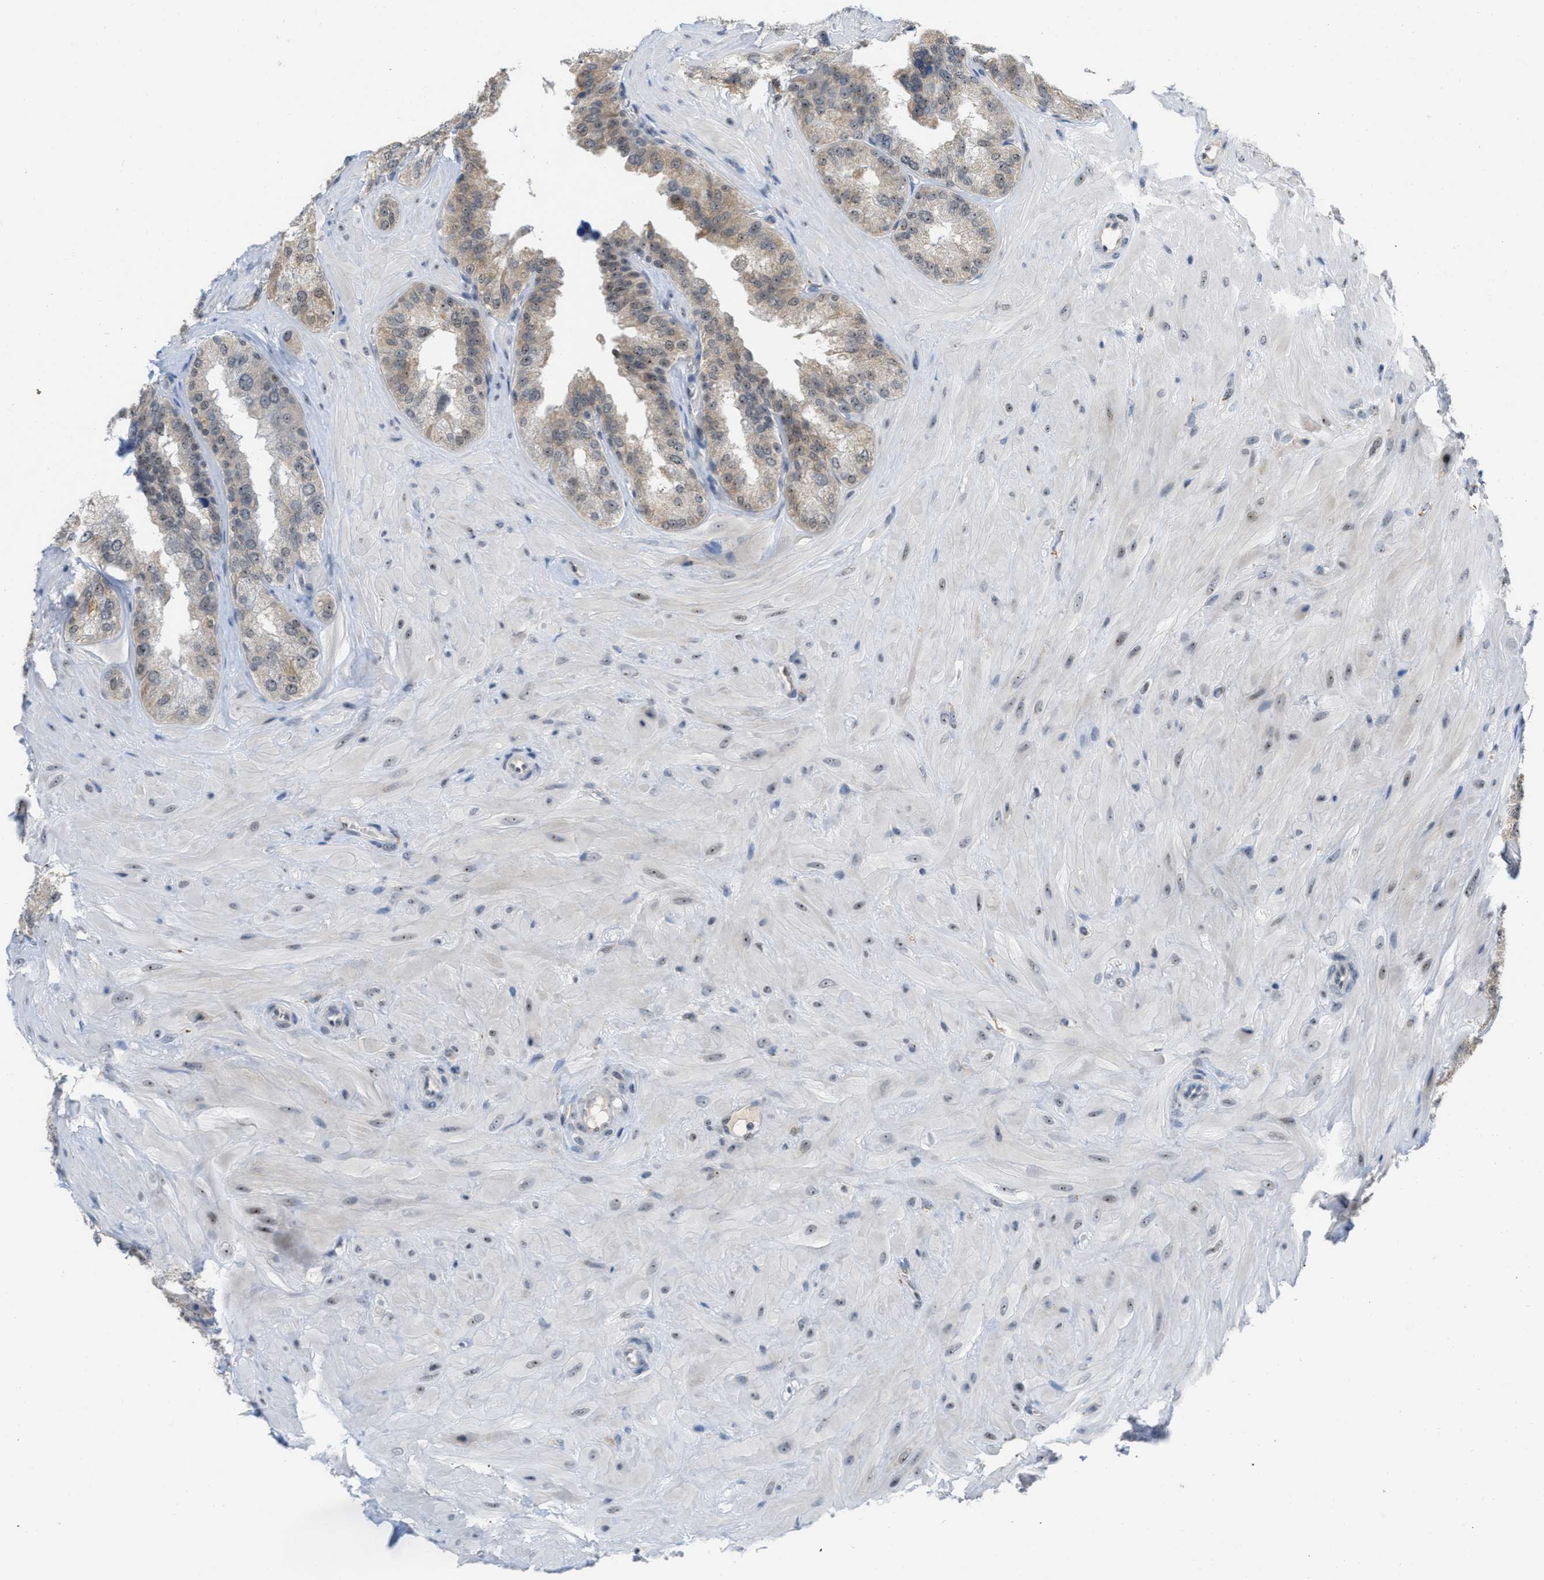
{"staining": {"intensity": "moderate", "quantity": ">75%", "location": "cytoplasmic/membranous"}, "tissue": "seminal vesicle", "cell_type": "Glandular cells", "image_type": "normal", "snomed": [{"axis": "morphology", "description": "Normal tissue, NOS"}, {"axis": "topography", "description": "Prostate"}, {"axis": "topography", "description": "Seminal veicle"}], "caption": "Immunohistochemical staining of benign seminal vesicle demonstrates moderate cytoplasmic/membranous protein positivity in about >75% of glandular cells.", "gene": "ELAC2", "patient": {"sex": "male", "age": 51}}